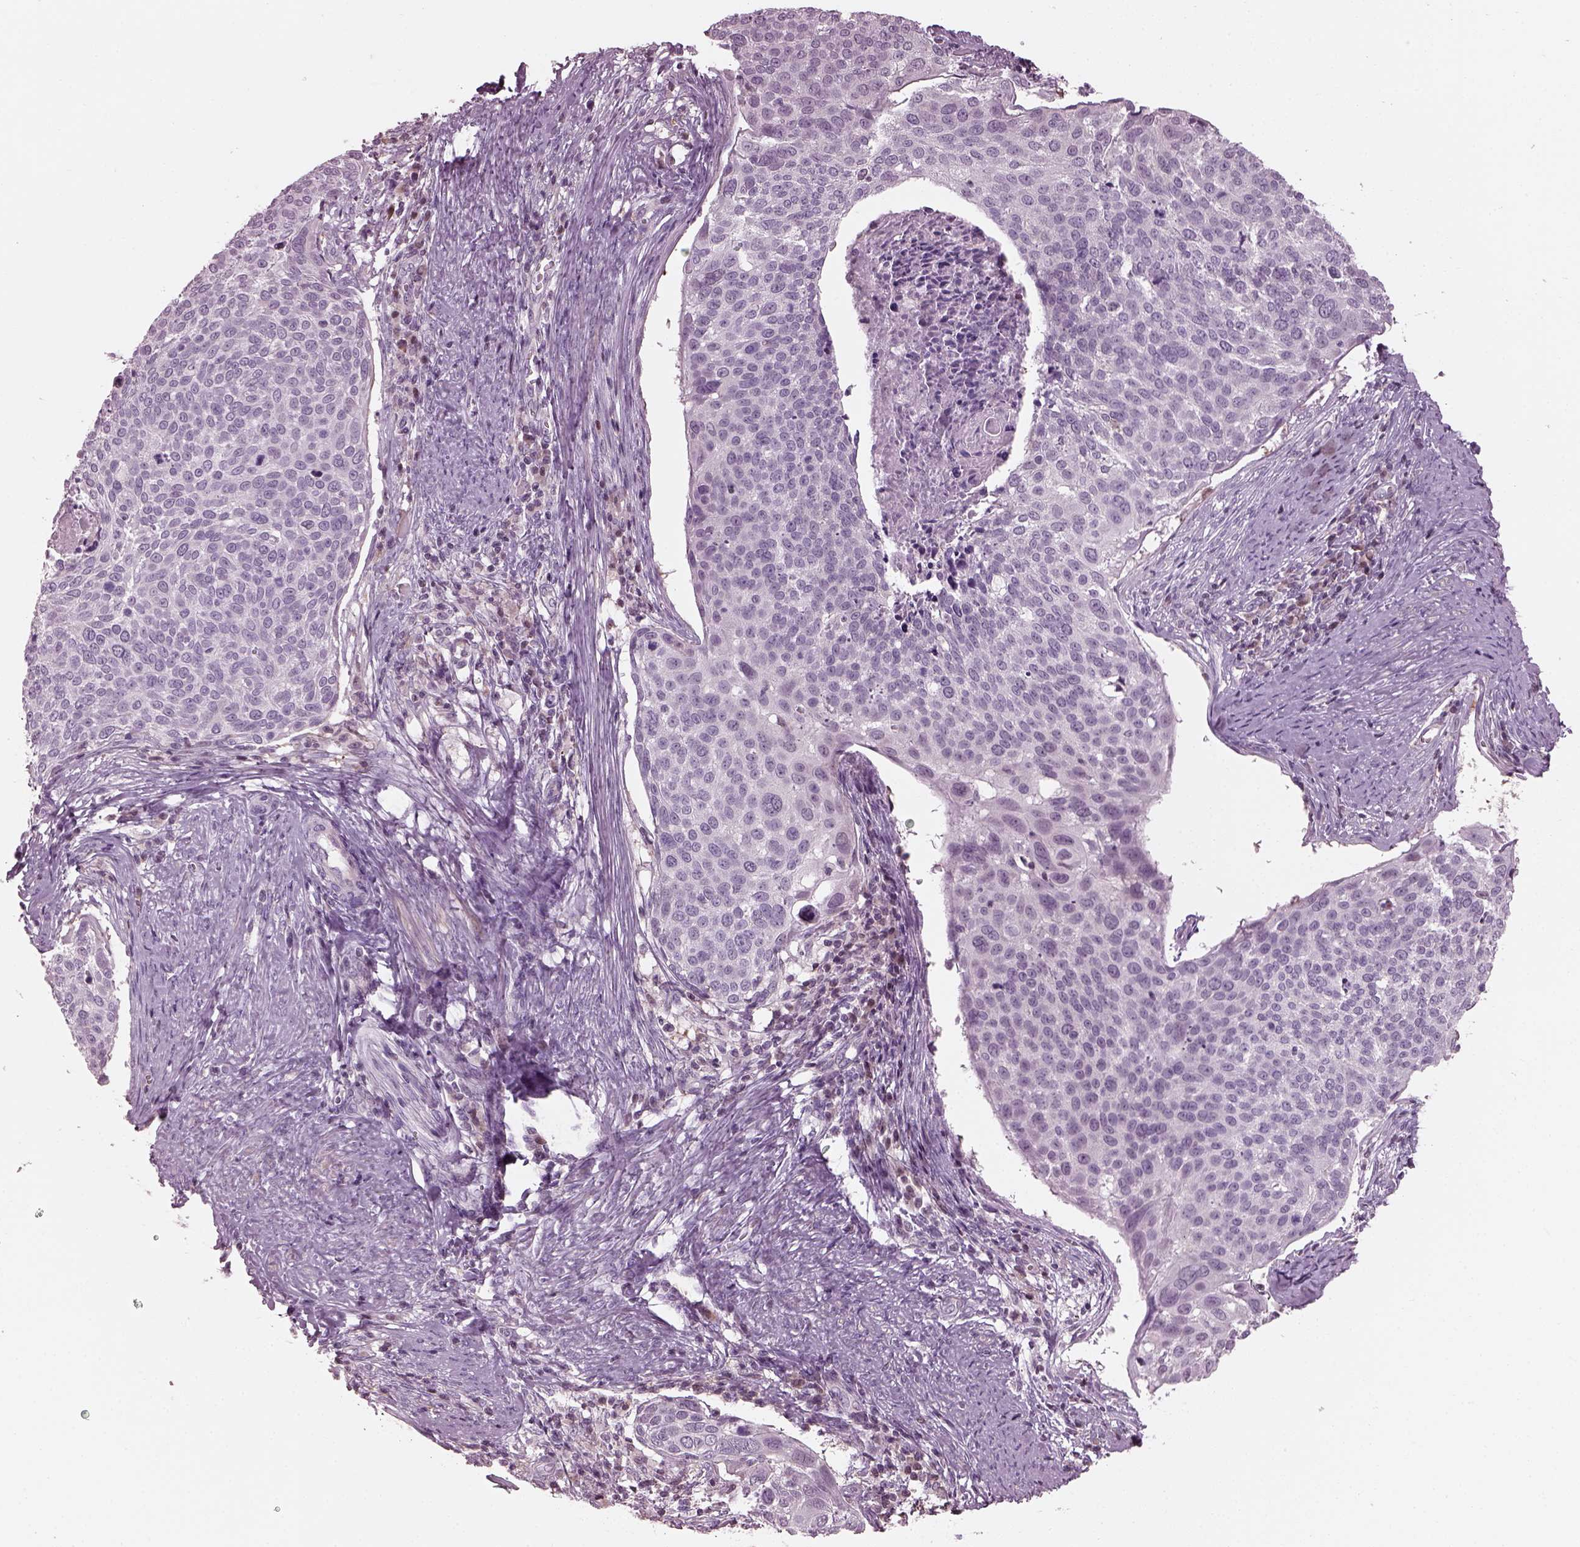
{"staining": {"intensity": "negative", "quantity": "none", "location": "none"}, "tissue": "cervical cancer", "cell_type": "Tumor cells", "image_type": "cancer", "snomed": [{"axis": "morphology", "description": "Squamous cell carcinoma, NOS"}, {"axis": "topography", "description": "Cervix"}], "caption": "The immunohistochemistry micrograph has no significant expression in tumor cells of cervical cancer tissue.", "gene": "BFSP1", "patient": {"sex": "female", "age": 39}}